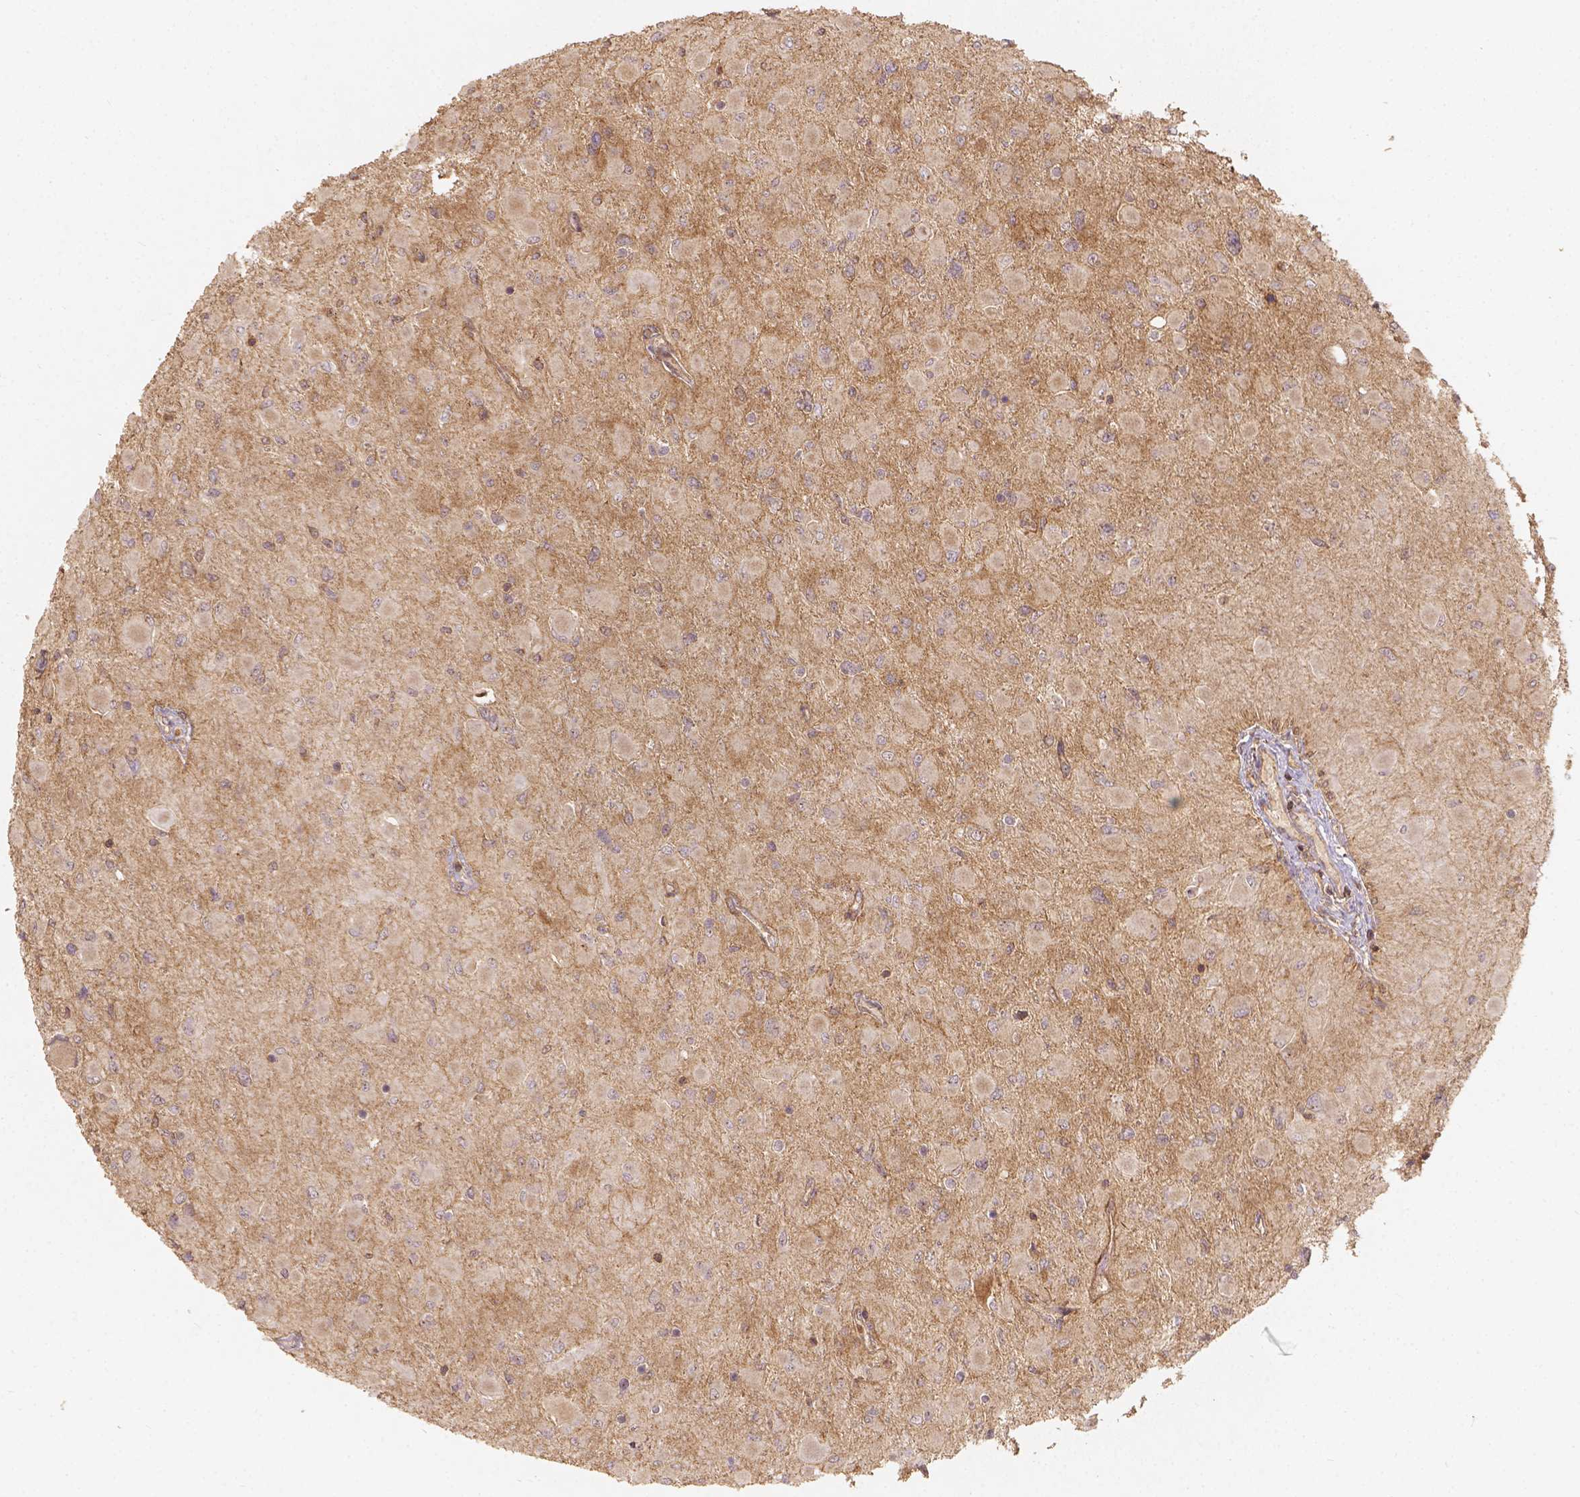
{"staining": {"intensity": "weak", "quantity": "25%-75%", "location": "cytoplasmic/membranous"}, "tissue": "glioma", "cell_type": "Tumor cells", "image_type": "cancer", "snomed": [{"axis": "morphology", "description": "Glioma, malignant, High grade"}, {"axis": "topography", "description": "Cerebral cortex"}], "caption": "Protein analysis of high-grade glioma (malignant) tissue displays weak cytoplasmic/membranous positivity in about 25%-75% of tumor cells.", "gene": "XPR1", "patient": {"sex": "female", "age": 36}}